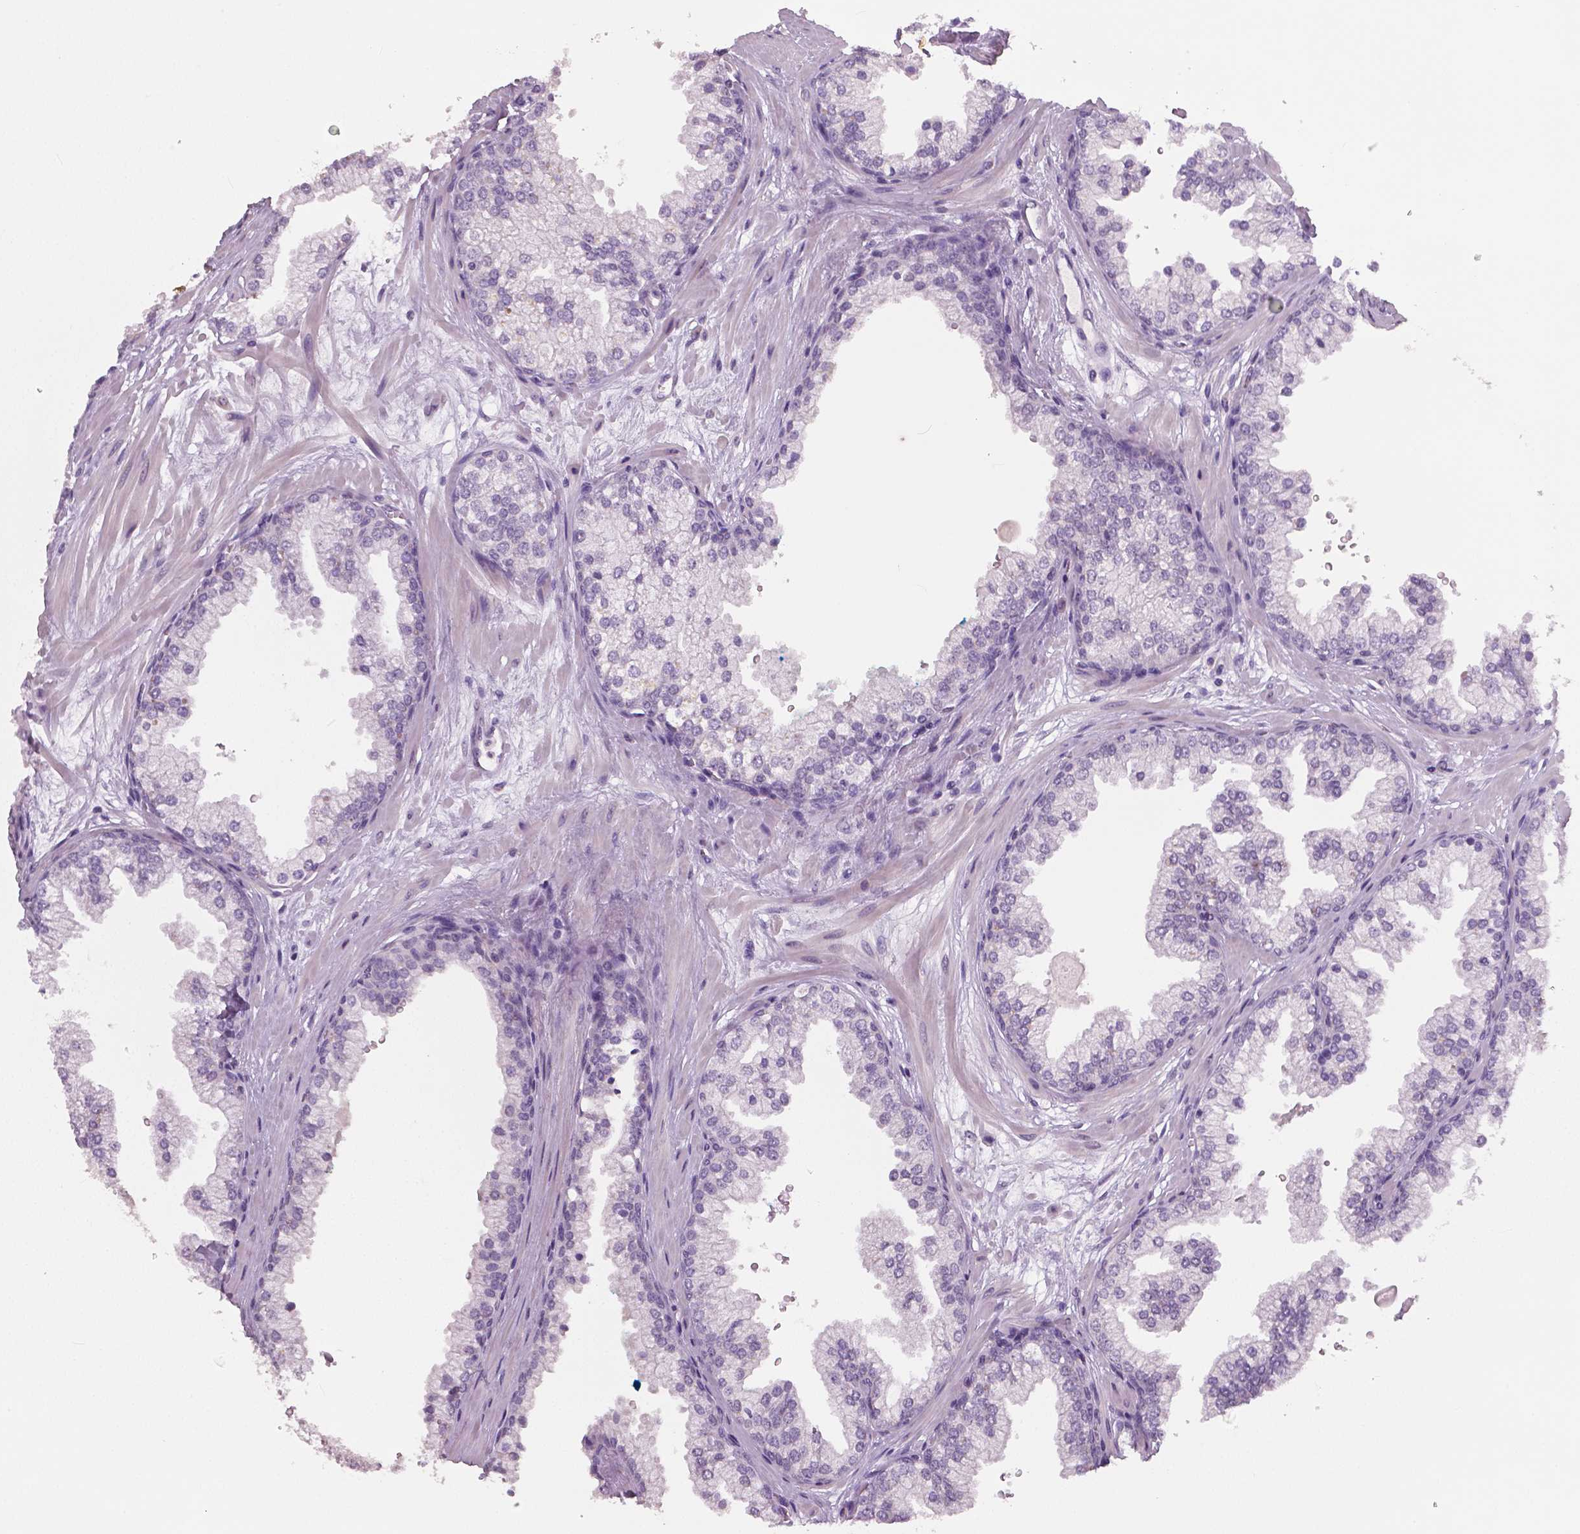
{"staining": {"intensity": "negative", "quantity": "none", "location": "none"}, "tissue": "prostate", "cell_type": "Glandular cells", "image_type": "normal", "snomed": [{"axis": "morphology", "description": "Normal tissue, NOS"}, {"axis": "topography", "description": "Prostate"}, {"axis": "topography", "description": "Peripheral nerve tissue"}], "caption": "A high-resolution image shows immunohistochemistry (IHC) staining of benign prostate, which demonstrates no significant positivity in glandular cells.", "gene": "NECAB1", "patient": {"sex": "male", "age": 61}}